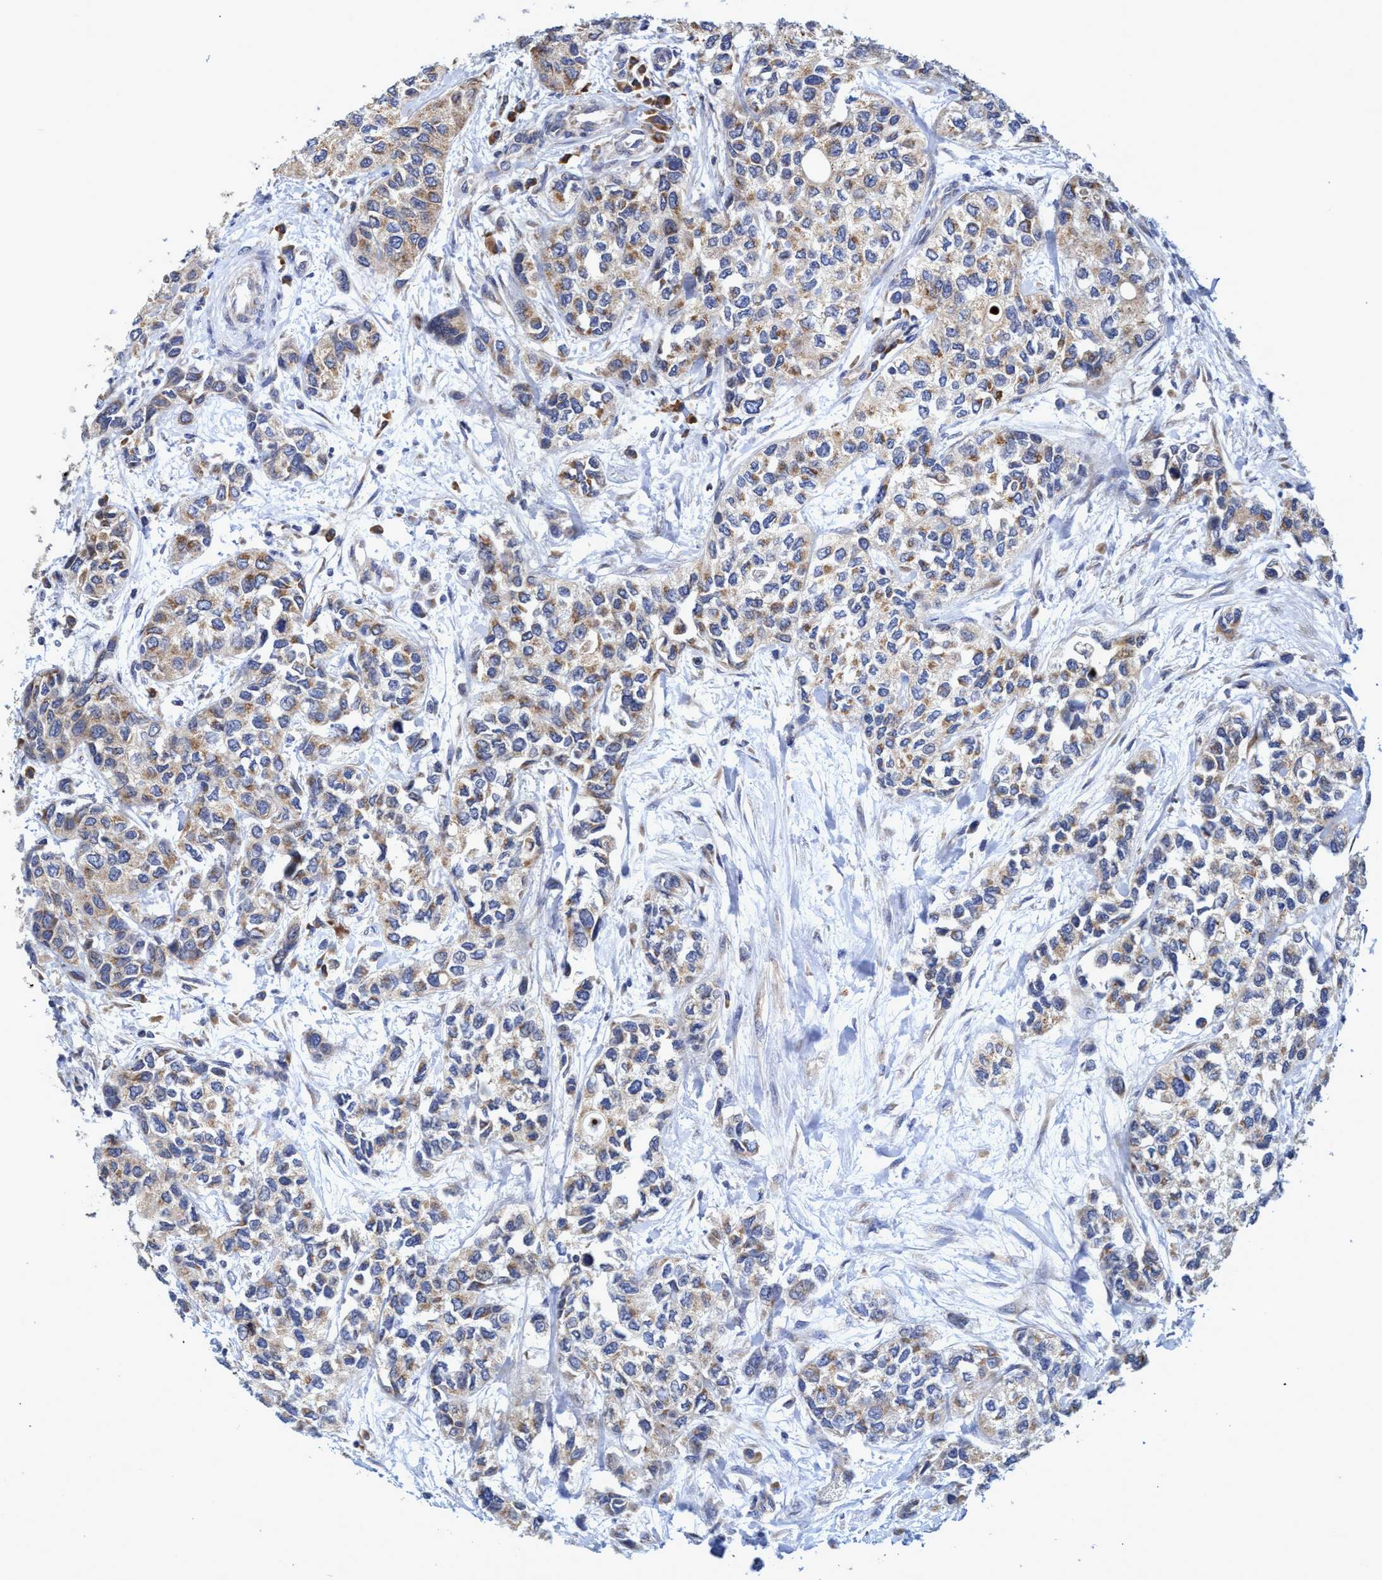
{"staining": {"intensity": "weak", "quantity": ">75%", "location": "cytoplasmic/membranous"}, "tissue": "urothelial cancer", "cell_type": "Tumor cells", "image_type": "cancer", "snomed": [{"axis": "morphology", "description": "Urothelial carcinoma, High grade"}, {"axis": "topography", "description": "Urinary bladder"}], "caption": "Protein staining of urothelial cancer tissue reveals weak cytoplasmic/membranous expression in about >75% of tumor cells.", "gene": "NAT16", "patient": {"sex": "female", "age": 56}}